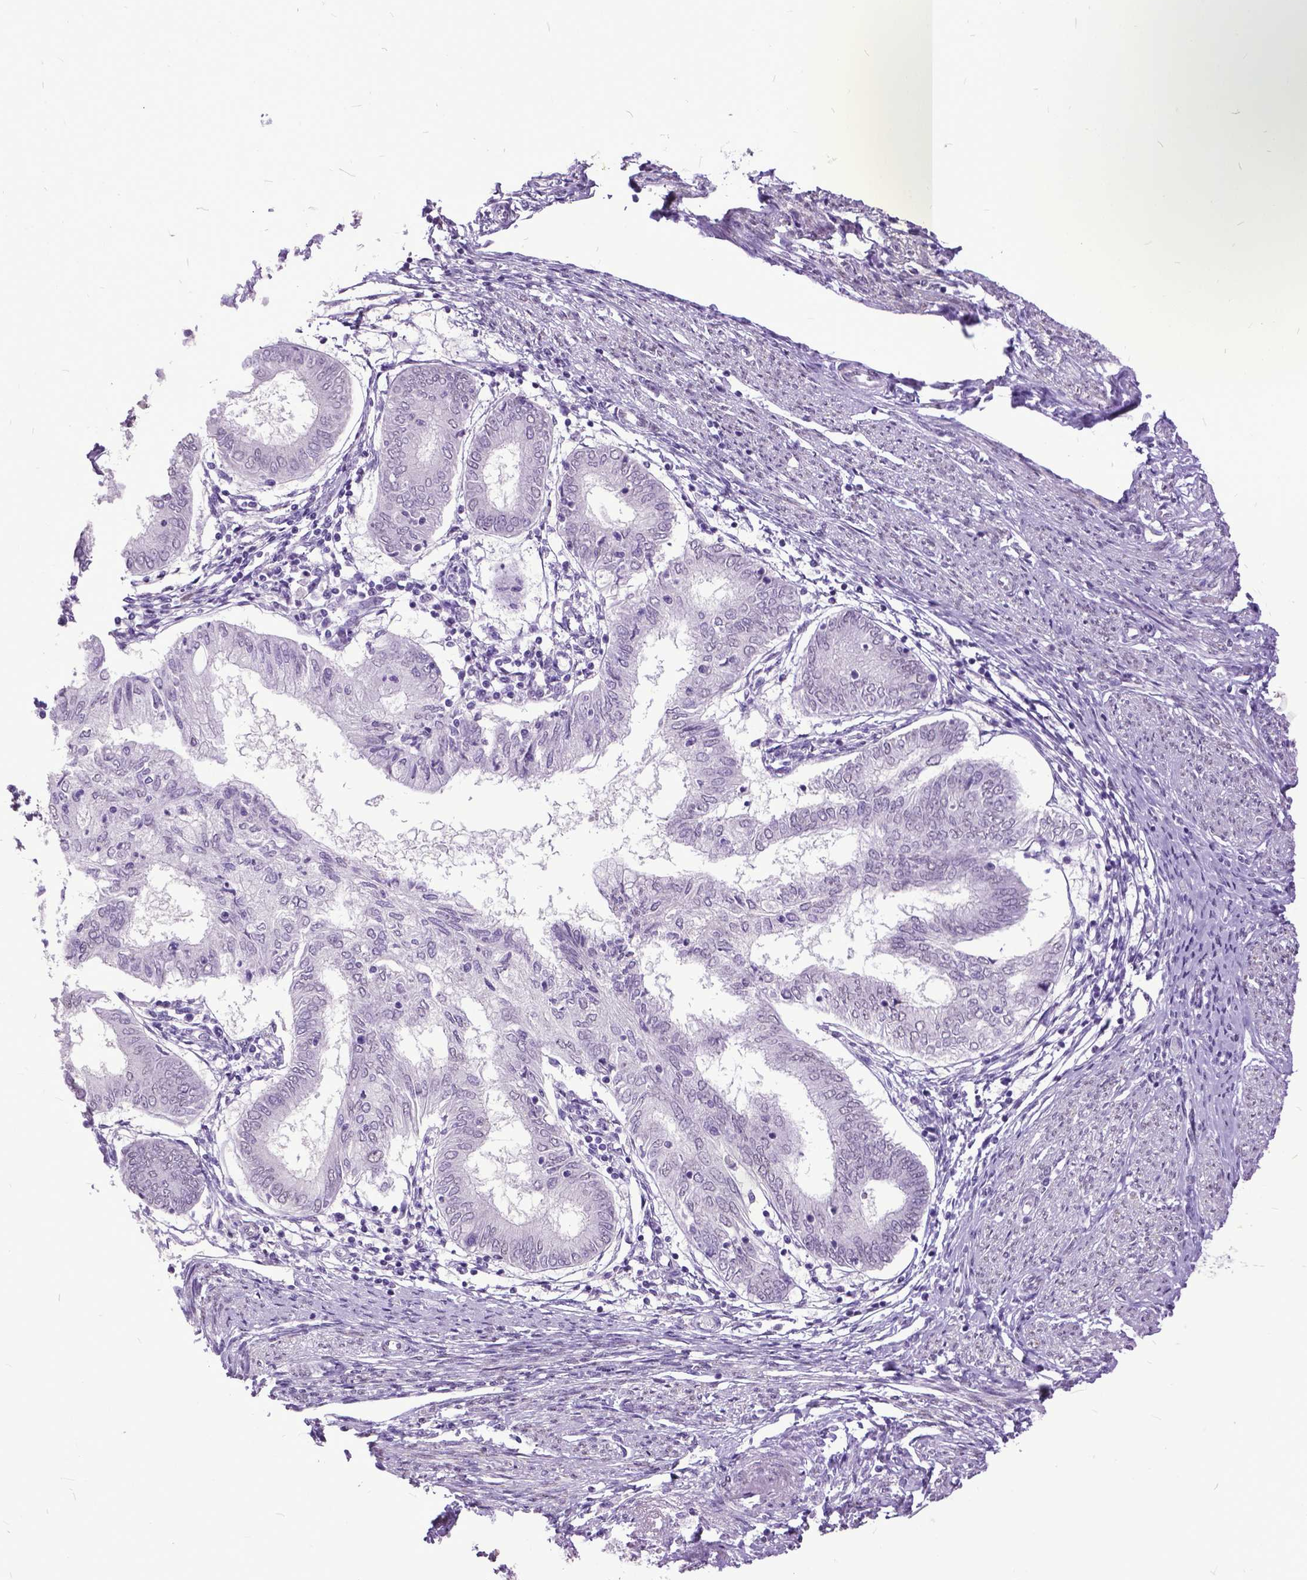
{"staining": {"intensity": "negative", "quantity": "none", "location": "none"}, "tissue": "endometrial cancer", "cell_type": "Tumor cells", "image_type": "cancer", "snomed": [{"axis": "morphology", "description": "Adenocarcinoma, NOS"}, {"axis": "topography", "description": "Endometrium"}], "caption": "A photomicrograph of endometrial cancer stained for a protein displays no brown staining in tumor cells. (DAB (3,3'-diaminobenzidine) immunohistochemistry (IHC) visualized using brightfield microscopy, high magnification).", "gene": "MARCHF10", "patient": {"sex": "female", "age": 68}}